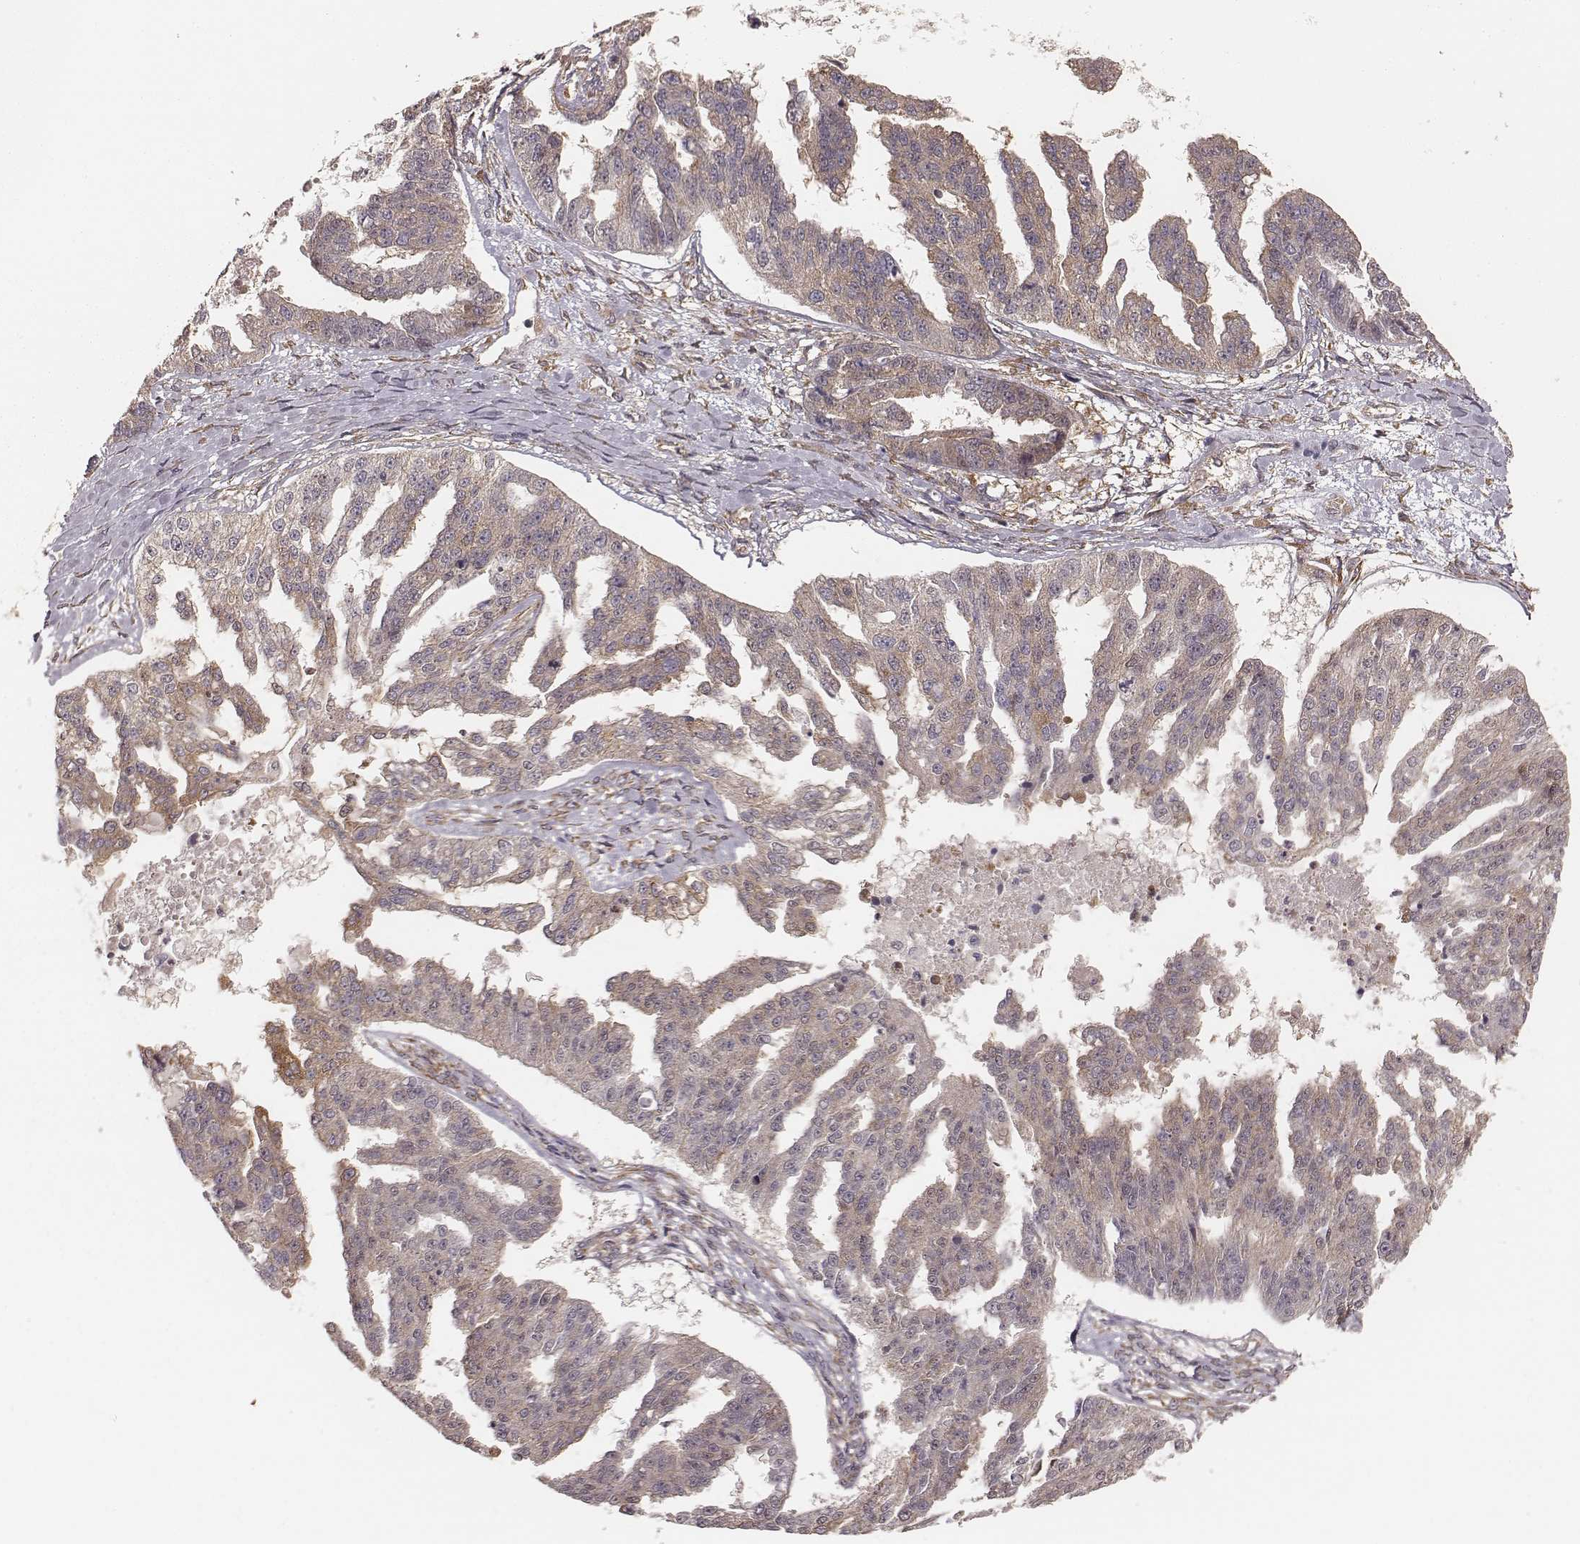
{"staining": {"intensity": "weak", "quantity": "25%-75%", "location": "cytoplasmic/membranous"}, "tissue": "ovarian cancer", "cell_type": "Tumor cells", "image_type": "cancer", "snomed": [{"axis": "morphology", "description": "Cystadenocarcinoma, serous, NOS"}, {"axis": "topography", "description": "Ovary"}], "caption": "About 25%-75% of tumor cells in human ovarian cancer (serous cystadenocarcinoma) display weak cytoplasmic/membranous protein positivity as visualized by brown immunohistochemical staining.", "gene": "CARS1", "patient": {"sex": "female", "age": 58}}